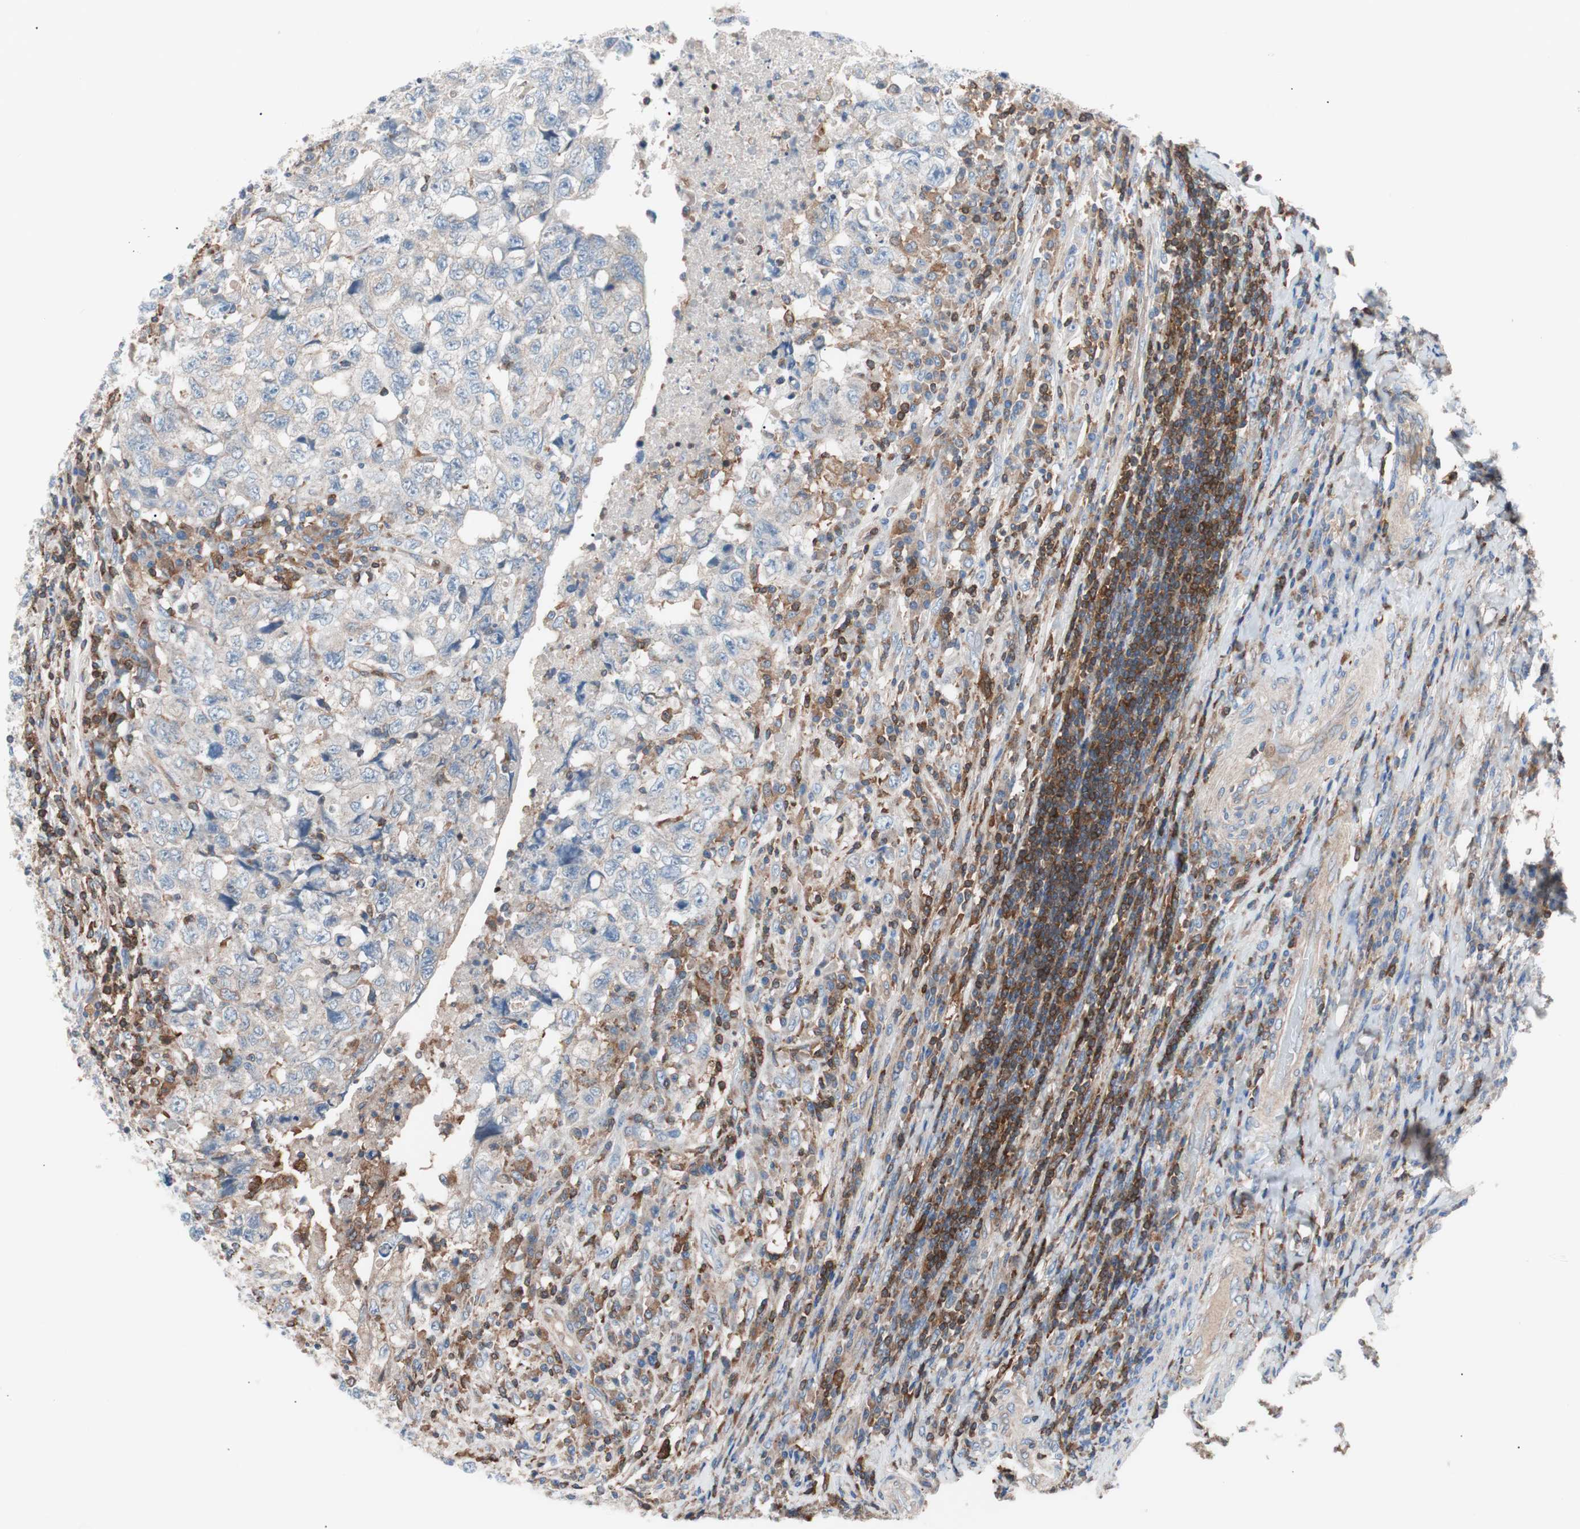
{"staining": {"intensity": "negative", "quantity": "none", "location": "none"}, "tissue": "testis cancer", "cell_type": "Tumor cells", "image_type": "cancer", "snomed": [{"axis": "morphology", "description": "Necrosis, NOS"}, {"axis": "morphology", "description": "Carcinoma, Embryonal, NOS"}, {"axis": "topography", "description": "Testis"}], "caption": "Immunohistochemistry (IHC) micrograph of neoplastic tissue: human testis cancer (embryonal carcinoma) stained with DAB (3,3'-diaminobenzidine) exhibits no significant protein positivity in tumor cells. The staining is performed using DAB (3,3'-diaminobenzidine) brown chromogen with nuclei counter-stained in using hematoxylin.", "gene": "PIK3R1", "patient": {"sex": "male", "age": 19}}